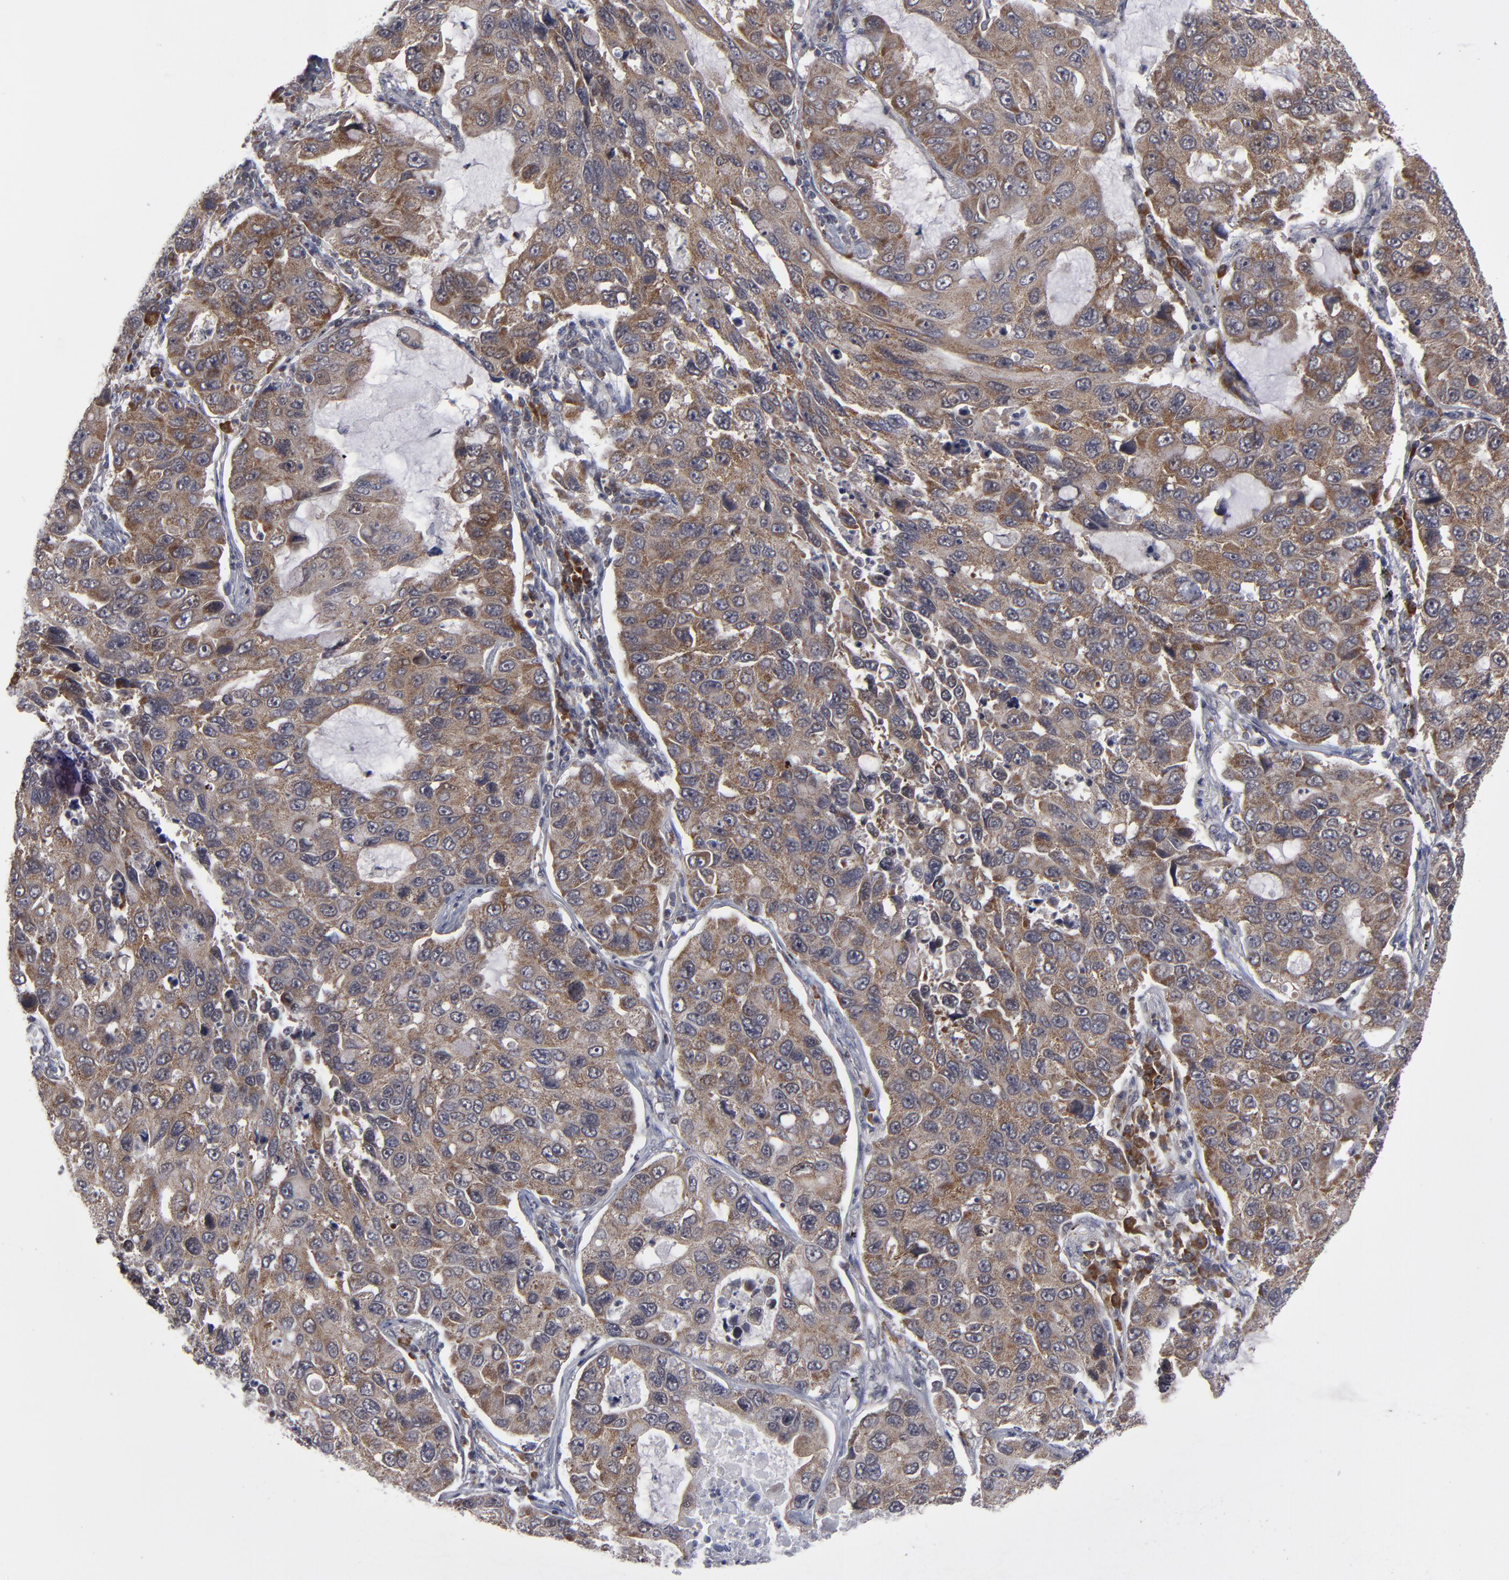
{"staining": {"intensity": "moderate", "quantity": ">75%", "location": "cytoplasmic/membranous"}, "tissue": "lung cancer", "cell_type": "Tumor cells", "image_type": "cancer", "snomed": [{"axis": "morphology", "description": "Adenocarcinoma, NOS"}, {"axis": "topography", "description": "Lung"}], "caption": "A micrograph of human lung cancer stained for a protein demonstrates moderate cytoplasmic/membranous brown staining in tumor cells.", "gene": "GLCCI1", "patient": {"sex": "male", "age": 64}}